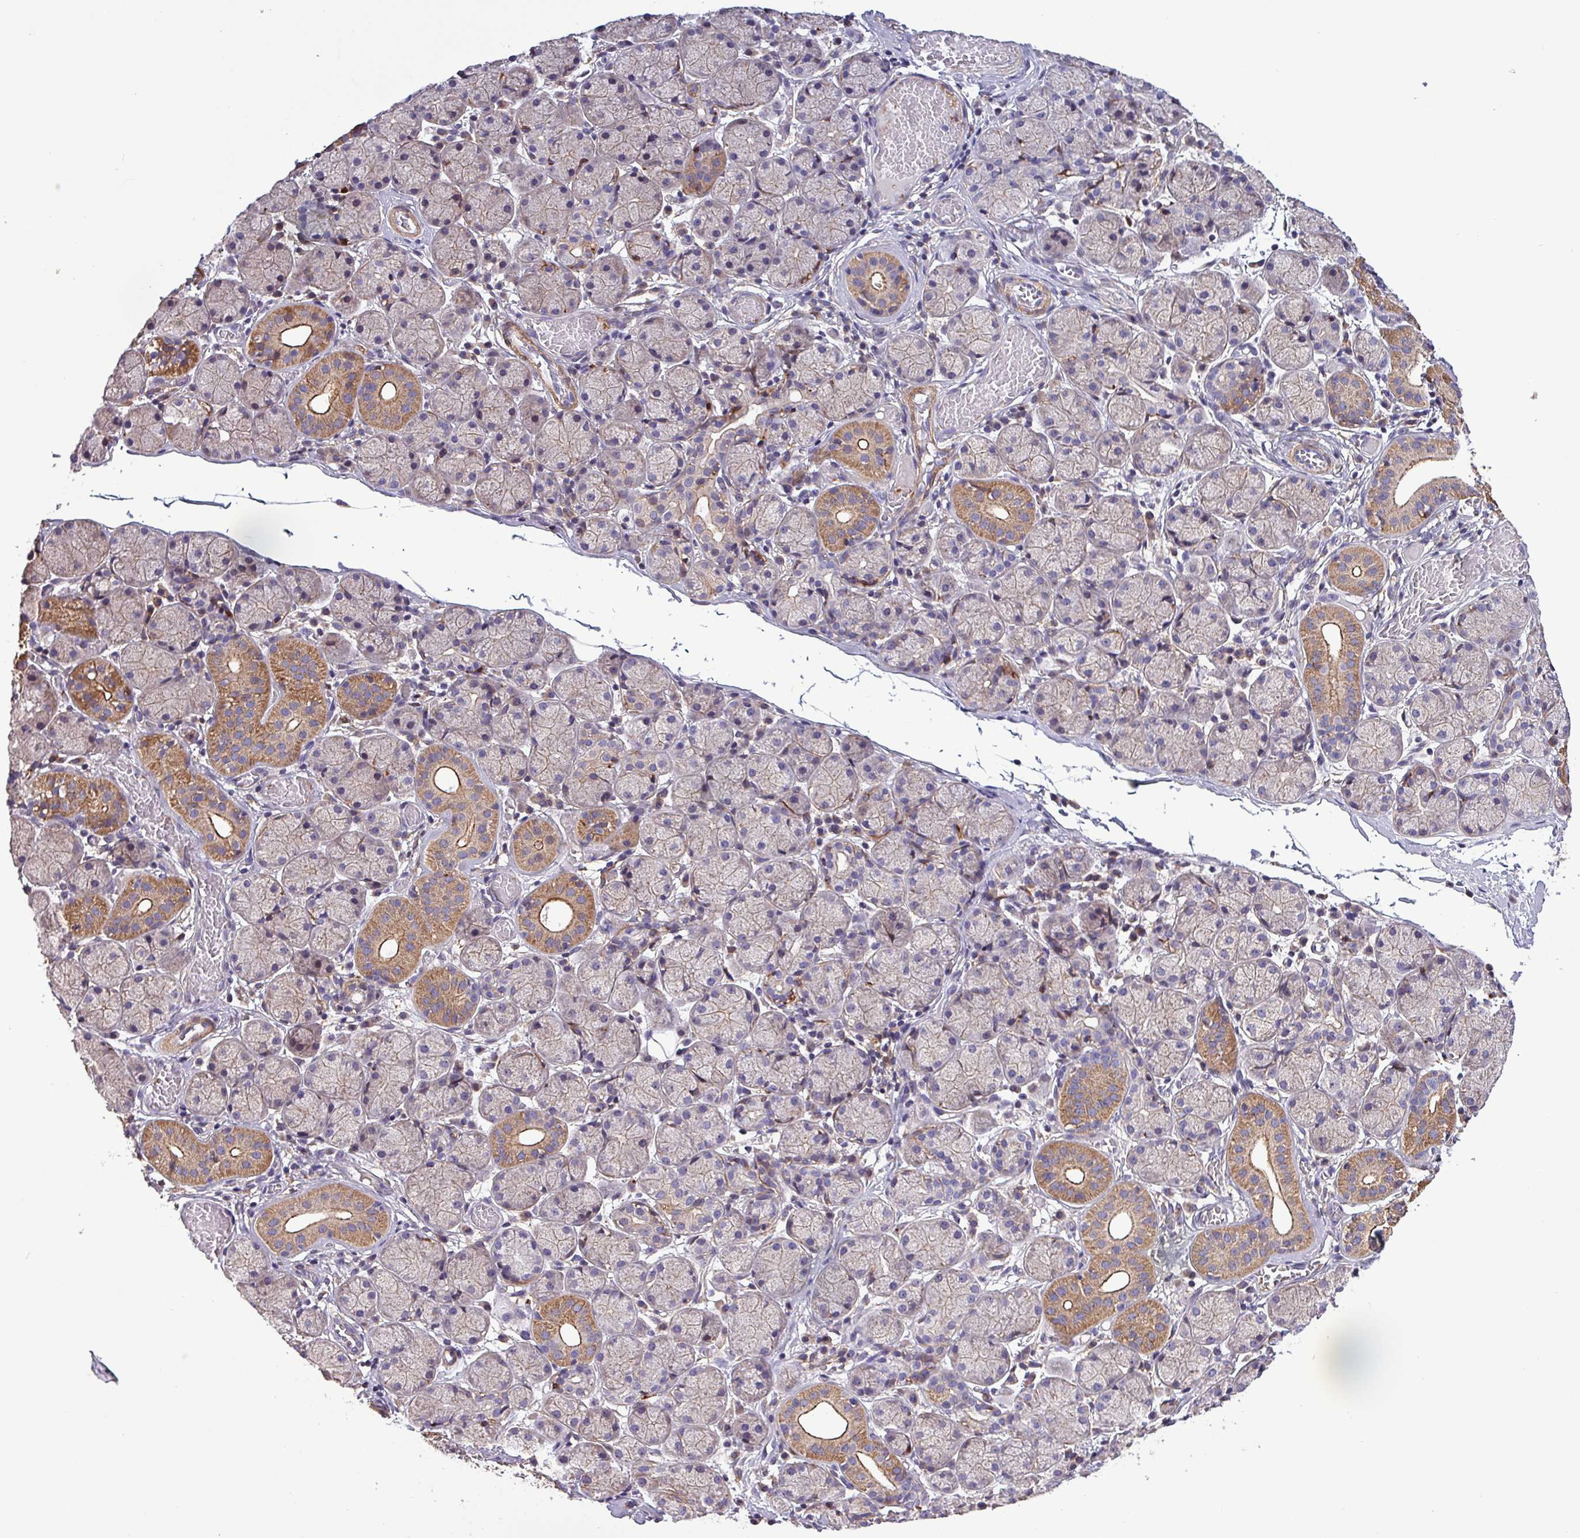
{"staining": {"intensity": "moderate", "quantity": "25%-75%", "location": "cytoplasmic/membranous"}, "tissue": "salivary gland", "cell_type": "Glandular cells", "image_type": "normal", "snomed": [{"axis": "morphology", "description": "Normal tissue, NOS"}, {"axis": "topography", "description": "Salivary gland"}], "caption": "Moderate cytoplasmic/membranous positivity is identified in about 25%-75% of glandular cells in benign salivary gland.", "gene": "SCIN", "patient": {"sex": "female", "age": 24}}